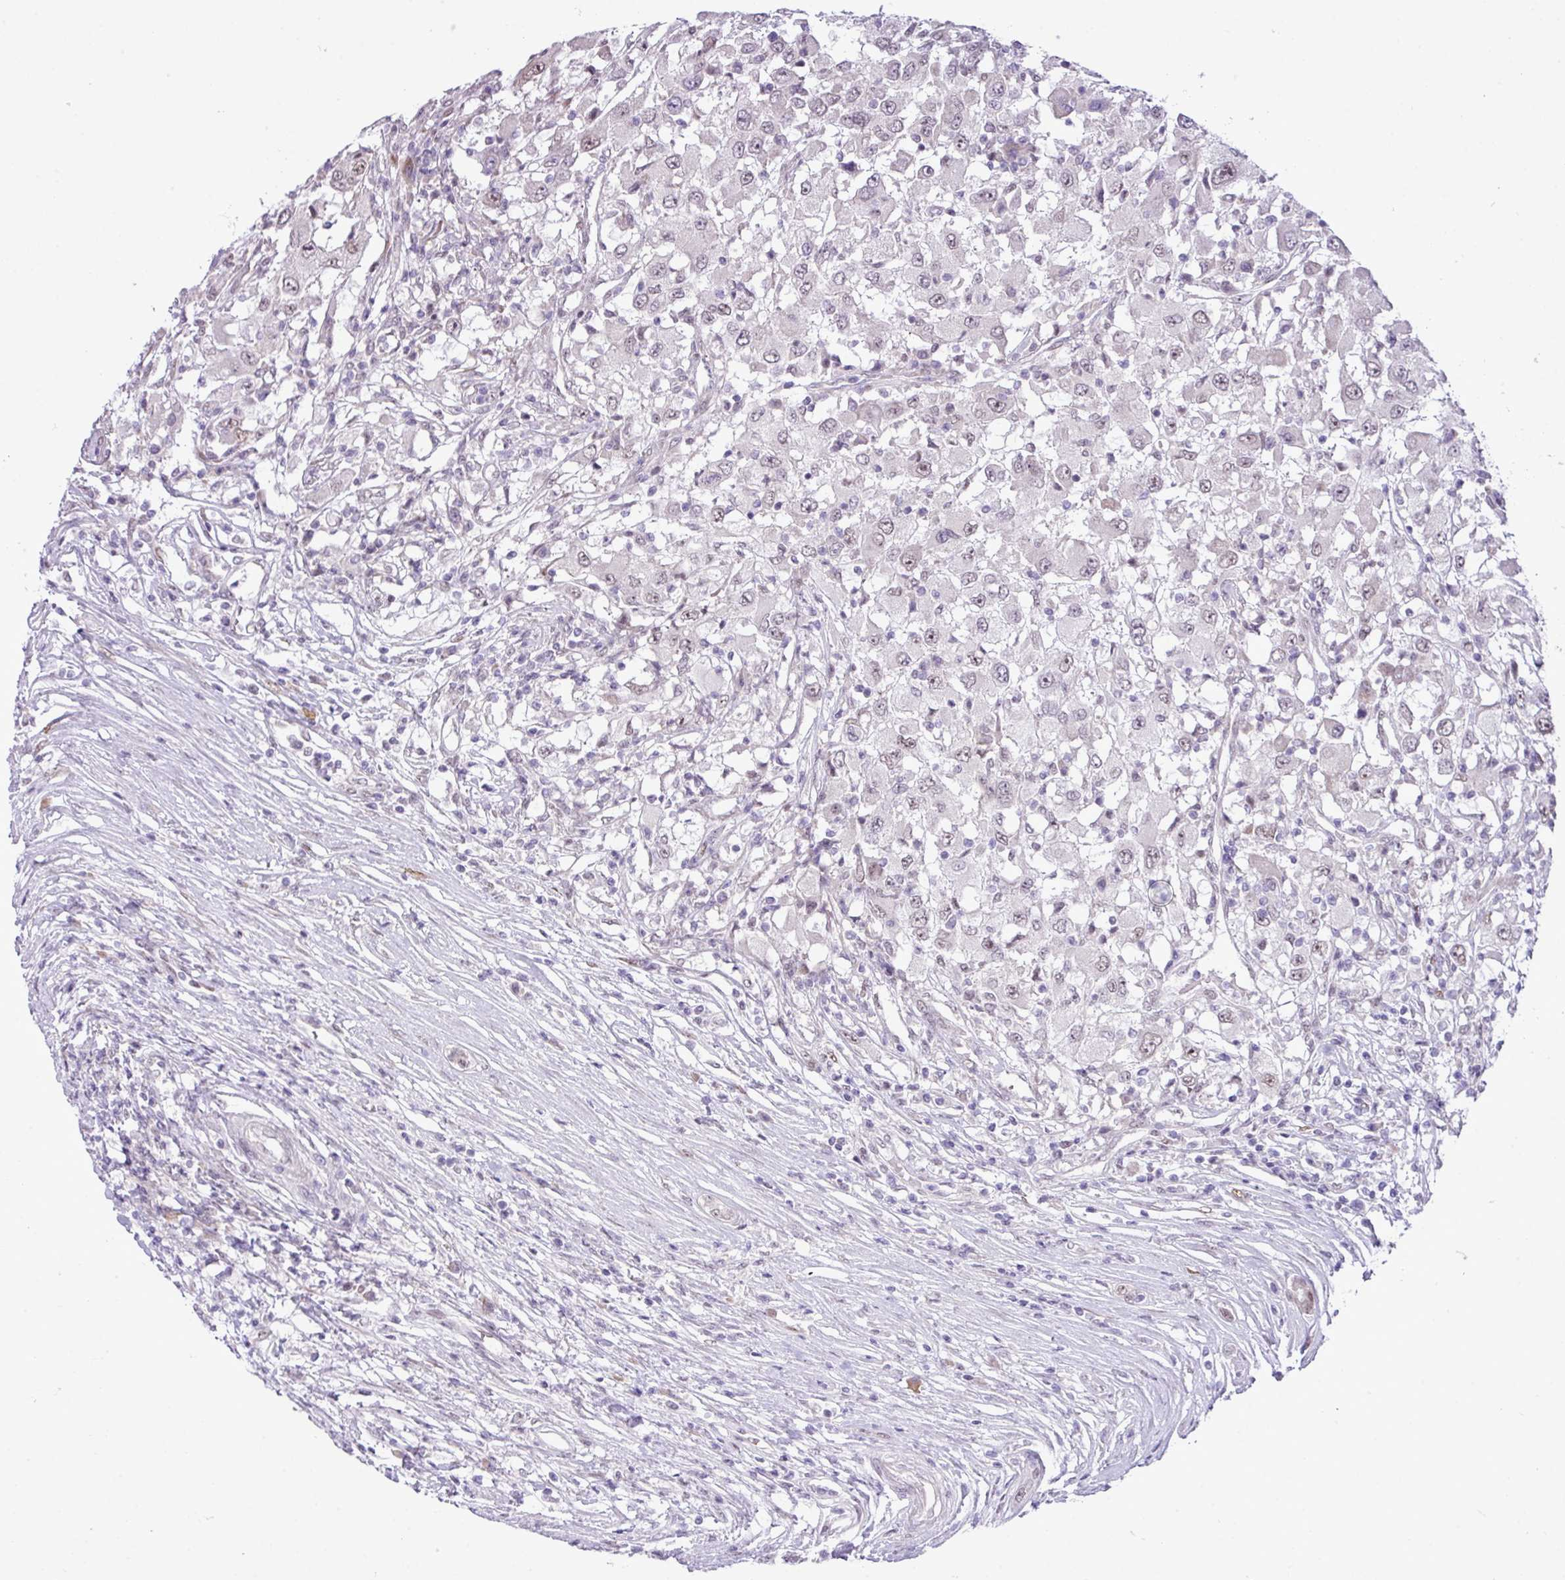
{"staining": {"intensity": "weak", "quantity": "<25%", "location": "nuclear"}, "tissue": "renal cancer", "cell_type": "Tumor cells", "image_type": "cancer", "snomed": [{"axis": "morphology", "description": "Adenocarcinoma, NOS"}, {"axis": "topography", "description": "Kidney"}], "caption": "This is an immunohistochemistry (IHC) photomicrograph of renal cancer (adenocarcinoma). There is no staining in tumor cells.", "gene": "ELOA2", "patient": {"sex": "female", "age": 67}}